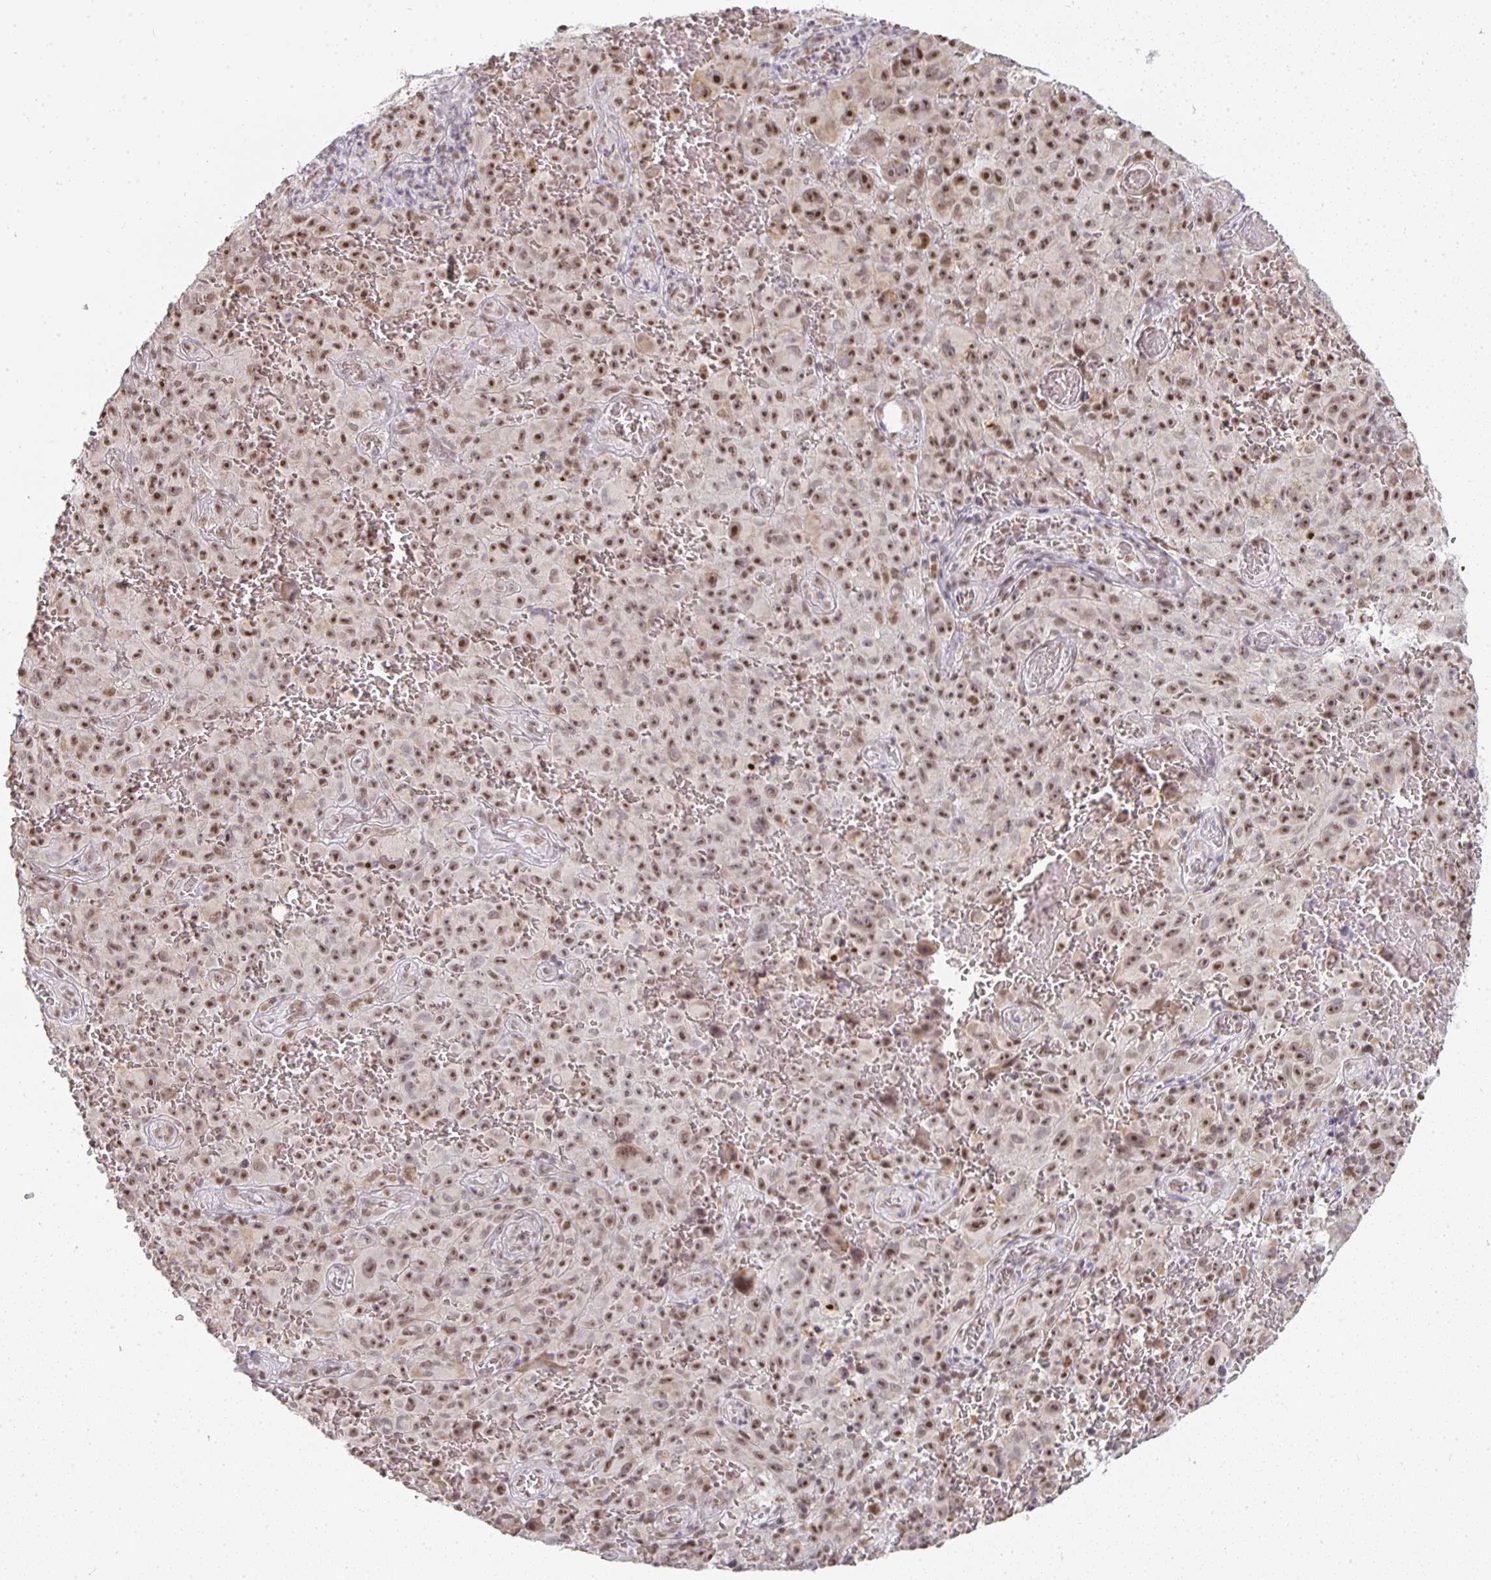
{"staining": {"intensity": "moderate", "quantity": ">75%", "location": "nuclear"}, "tissue": "melanoma", "cell_type": "Tumor cells", "image_type": "cancer", "snomed": [{"axis": "morphology", "description": "Malignant melanoma, NOS"}, {"axis": "topography", "description": "Skin"}], "caption": "This is a photomicrograph of immunohistochemistry staining of malignant melanoma, which shows moderate positivity in the nuclear of tumor cells.", "gene": "SMARCA2", "patient": {"sex": "female", "age": 82}}